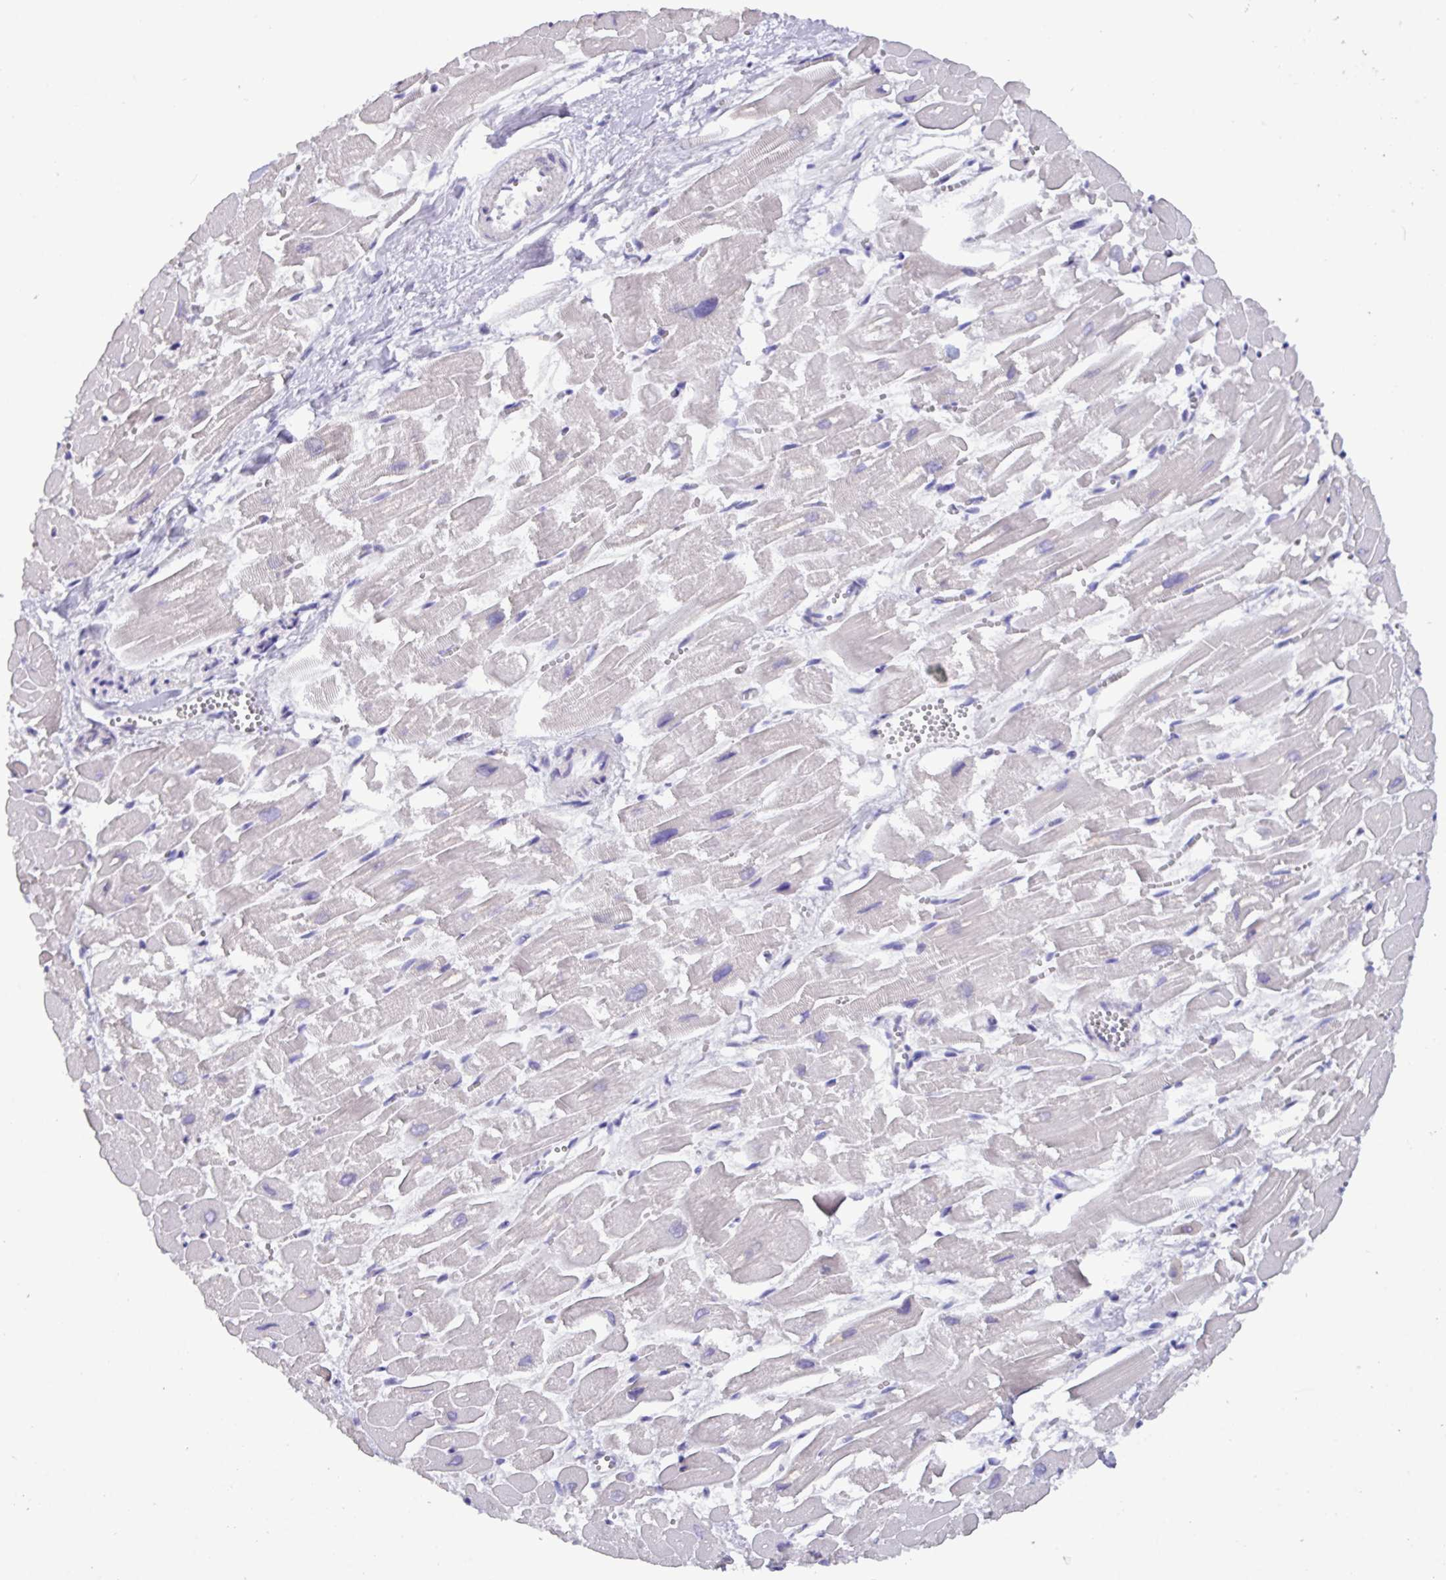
{"staining": {"intensity": "negative", "quantity": "none", "location": "none"}, "tissue": "heart muscle", "cell_type": "Cardiomyocytes", "image_type": "normal", "snomed": [{"axis": "morphology", "description": "Normal tissue, NOS"}, {"axis": "topography", "description": "Heart"}], "caption": "An image of heart muscle stained for a protein demonstrates no brown staining in cardiomyocytes.", "gene": "EPCAM", "patient": {"sex": "male", "age": 54}}